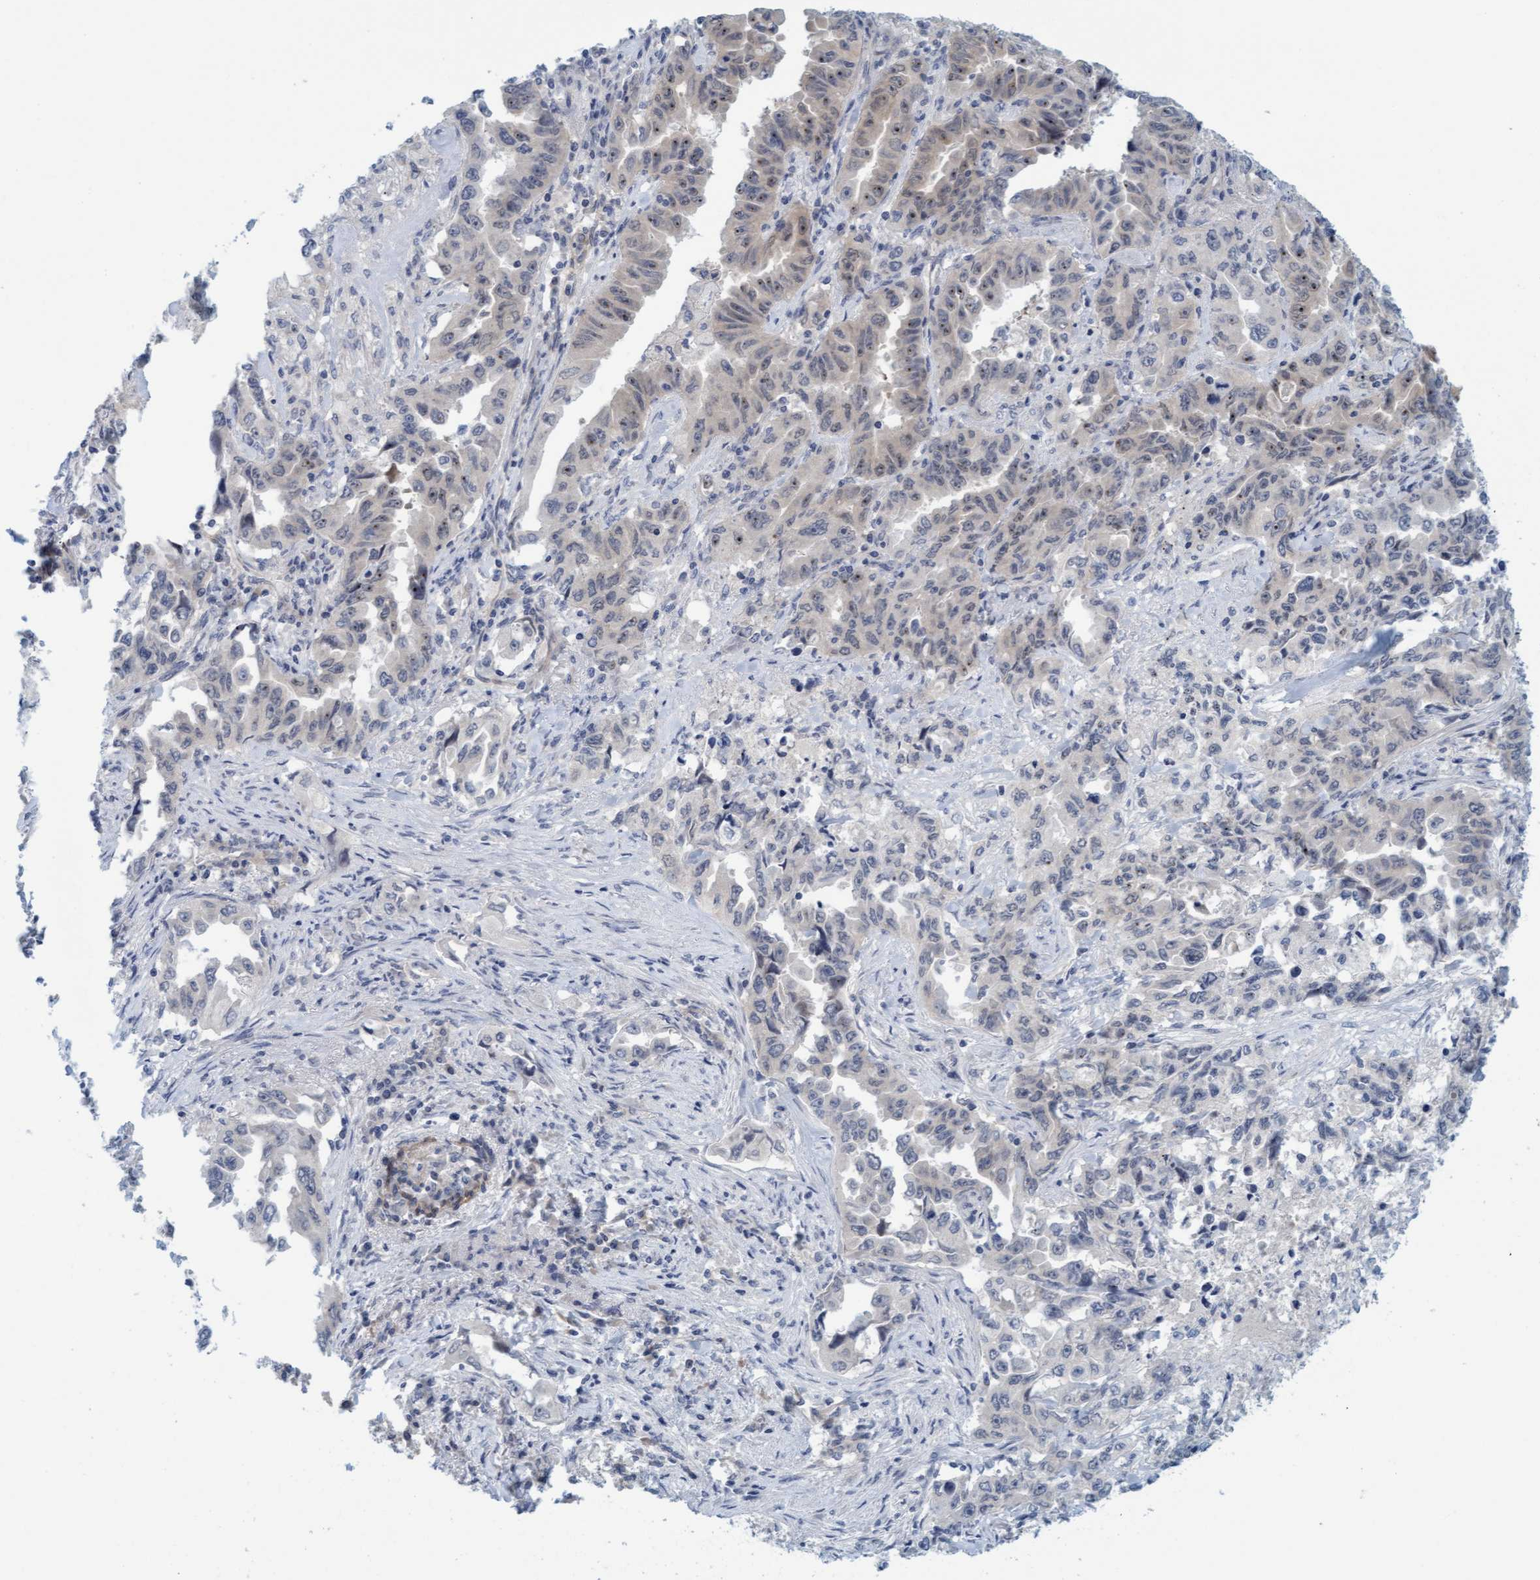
{"staining": {"intensity": "weak", "quantity": "<25%", "location": "nuclear"}, "tissue": "lung cancer", "cell_type": "Tumor cells", "image_type": "cancer", "snomed": [{"axis": "morphology", "description": "Adenocarcinoma, NOS"}, {"axis": "topography", "description": "Lung"}], "caption": "Adenocarcinoma (lung) stained for a protein using immunohistochemistry (IHC) demonstrates no staining tumor cells.", "gene": "TSTD2", "patient": {"sex": "female", "age": 51}}